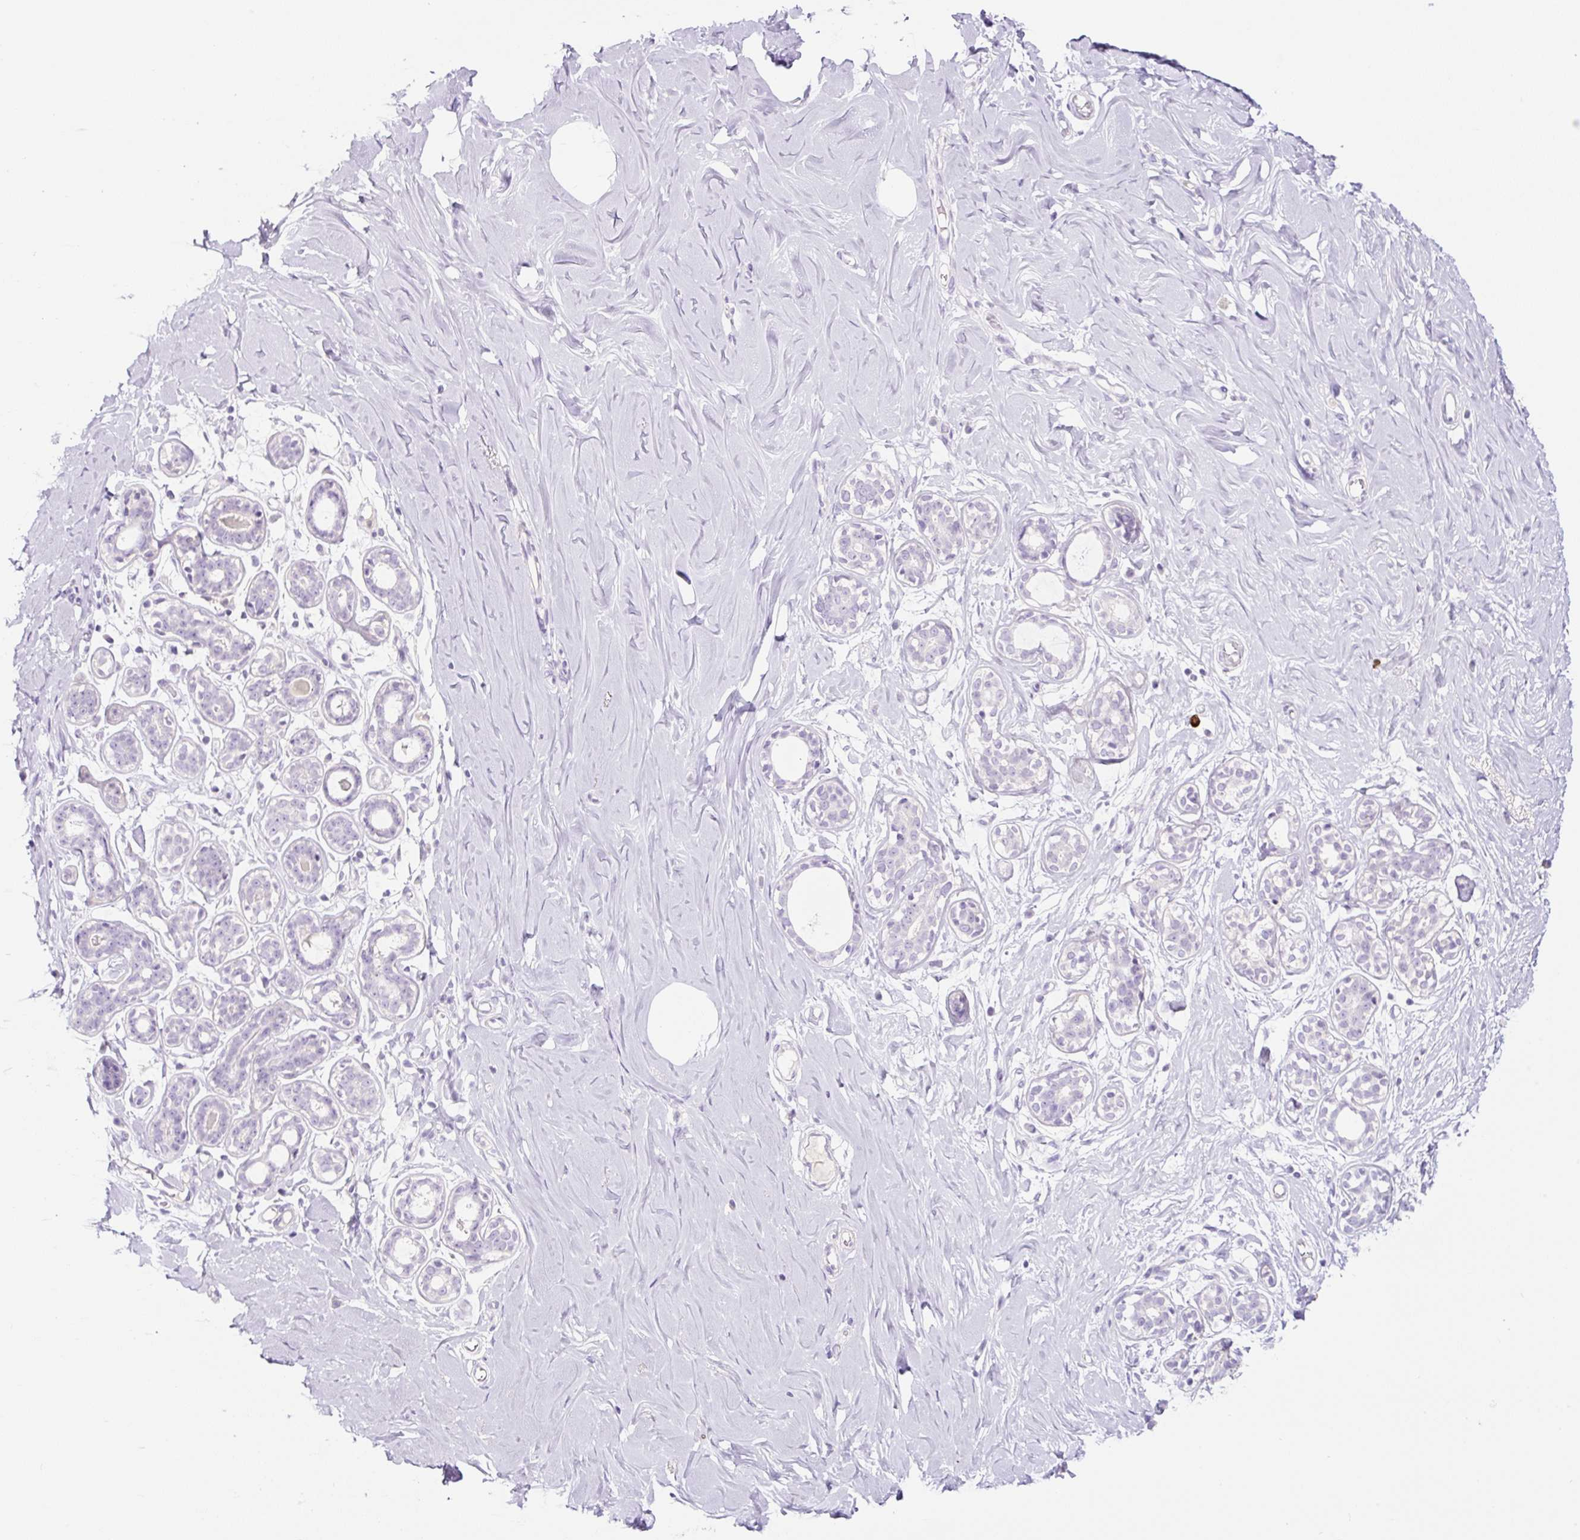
{"staining": {"intensity": "negative", "quantity": "none", "location": "none"}, "tissue": "breast", "cell_type": "Adipocytes", "image_type": "normal", "snomed": [{"axis": "morphology", "description": "Normal tissue, NOS"}, {"axis": "topography", "description": "Breast"}], "caption": "Immunohistochemistry photomicrograph of unremarkable breast: human breast stained with DAB reveals no significant protein expression in adipocytes.", "gene": "RNF212B", "patient": {"sex": "female", "age": 27}}